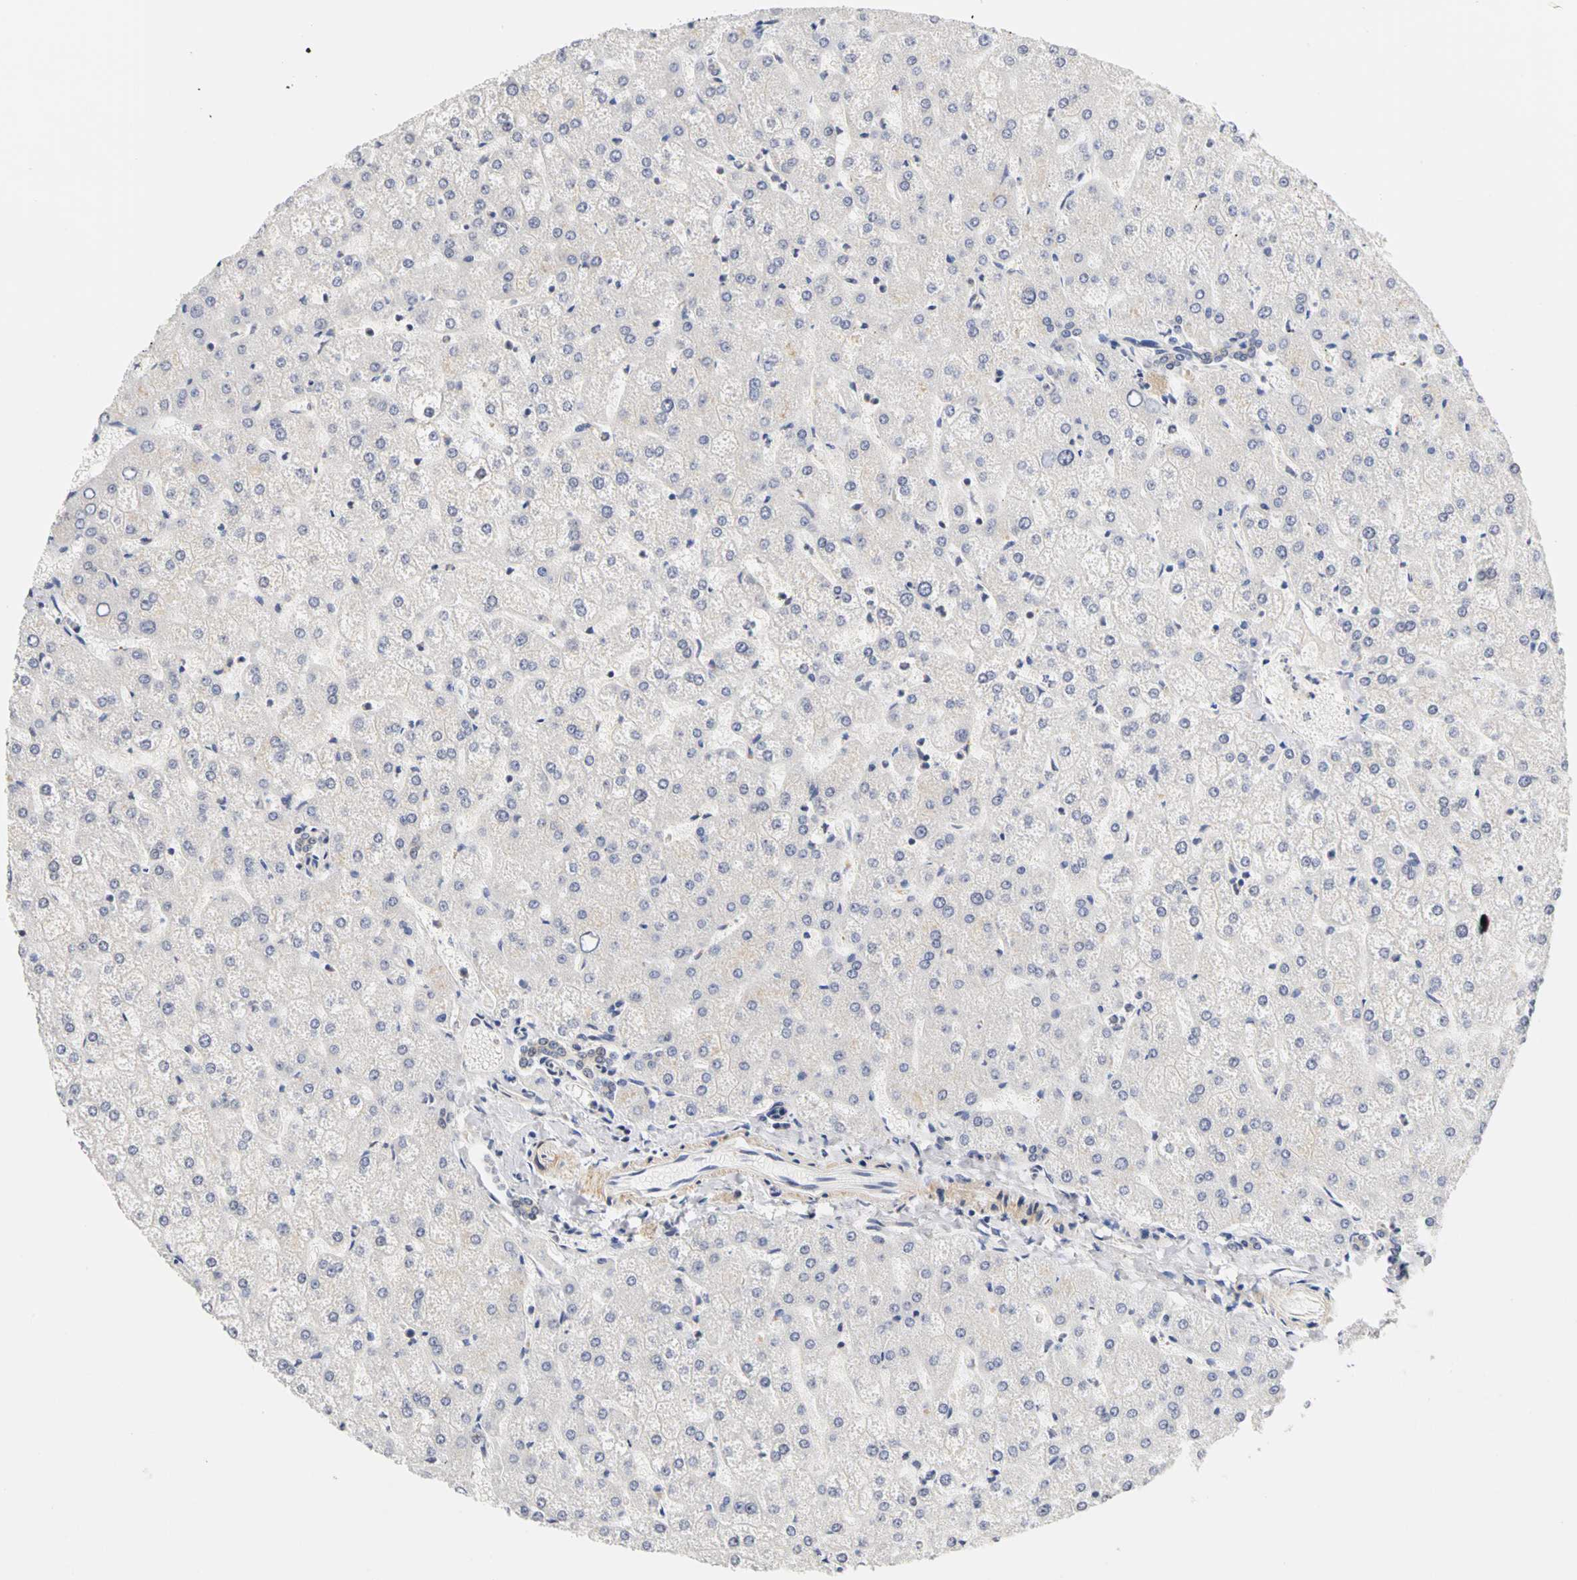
{"staining": {"intensity": "negative", "quantity": "none", "location": "none"}, "tissue": "liver", "cell_type": "Cholangiocytes", "image_type": "normal", "snomed": [{"axis": "morphology", "description": "Normal tissue, NOS"}, {"axis": "topography", "description": "Liver"}], "caption": "Cholangiocytes show no significant protein positivity in normal liver.", "gene": "UBE2M", "patient": {"sex": "female", "age": 32}}